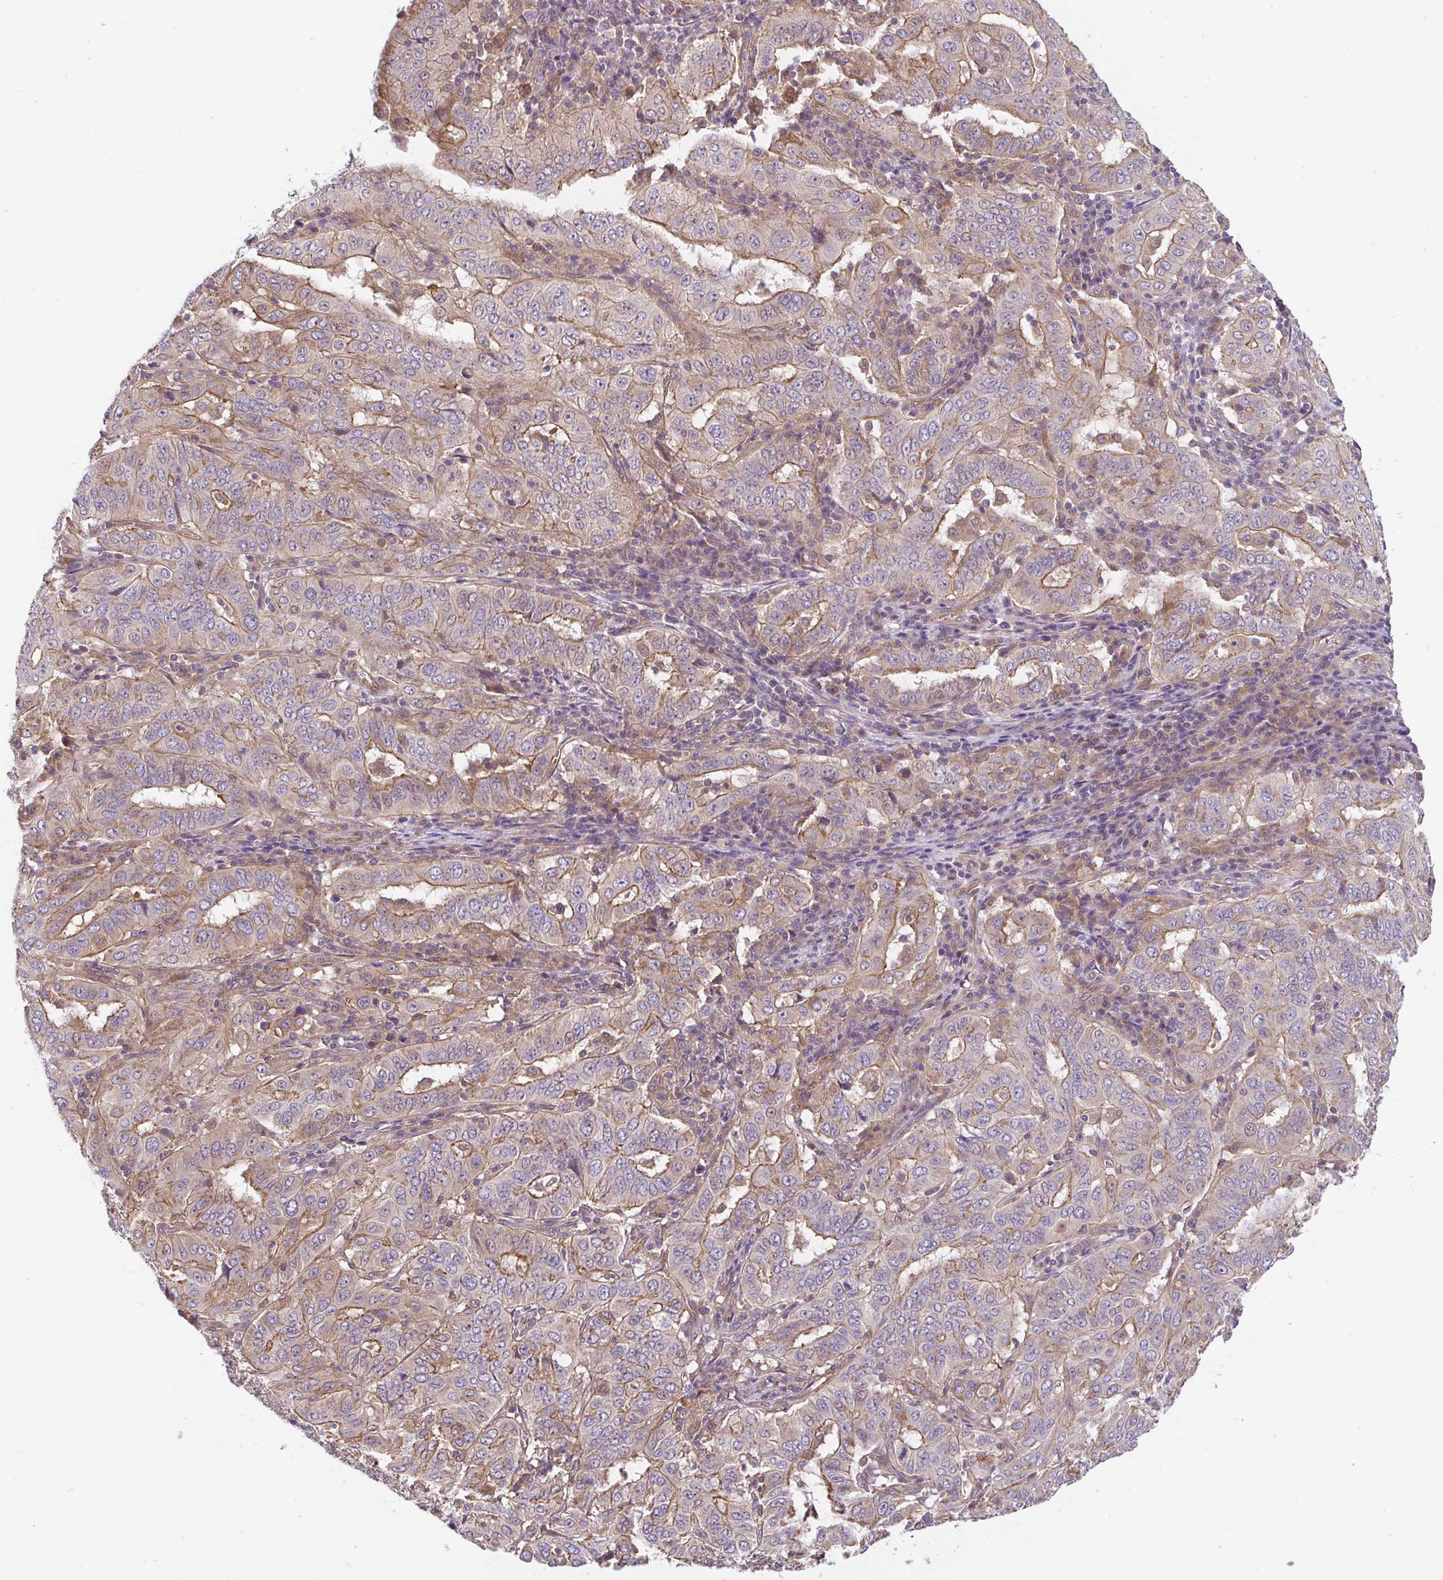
{"staining": {"intensity": "moderate", "quantity": "25%-75%", "location": "cytoplasmic/membranous"}, "tissue": "pancreatic cancer", "cell_type": "Tumor cells", "image_type": "cancer", "snomed": [{"axis": "morphology", "description": "Adenocarcinoma, NOS"}, {"axis": "topography", "description": "Pancreas"}], "caption": "Tumor cells display moderate cytoplasmic/membranous expression in about 25%-75% of cells in adenocarcinoma (pancreatic). (DAB (3,3'-diaminobenzidine) IHC, brown staining for protein, blue staining for nuclei).", "gene": "ZNF696", "patient": {"sex": "male", "age": 63}}